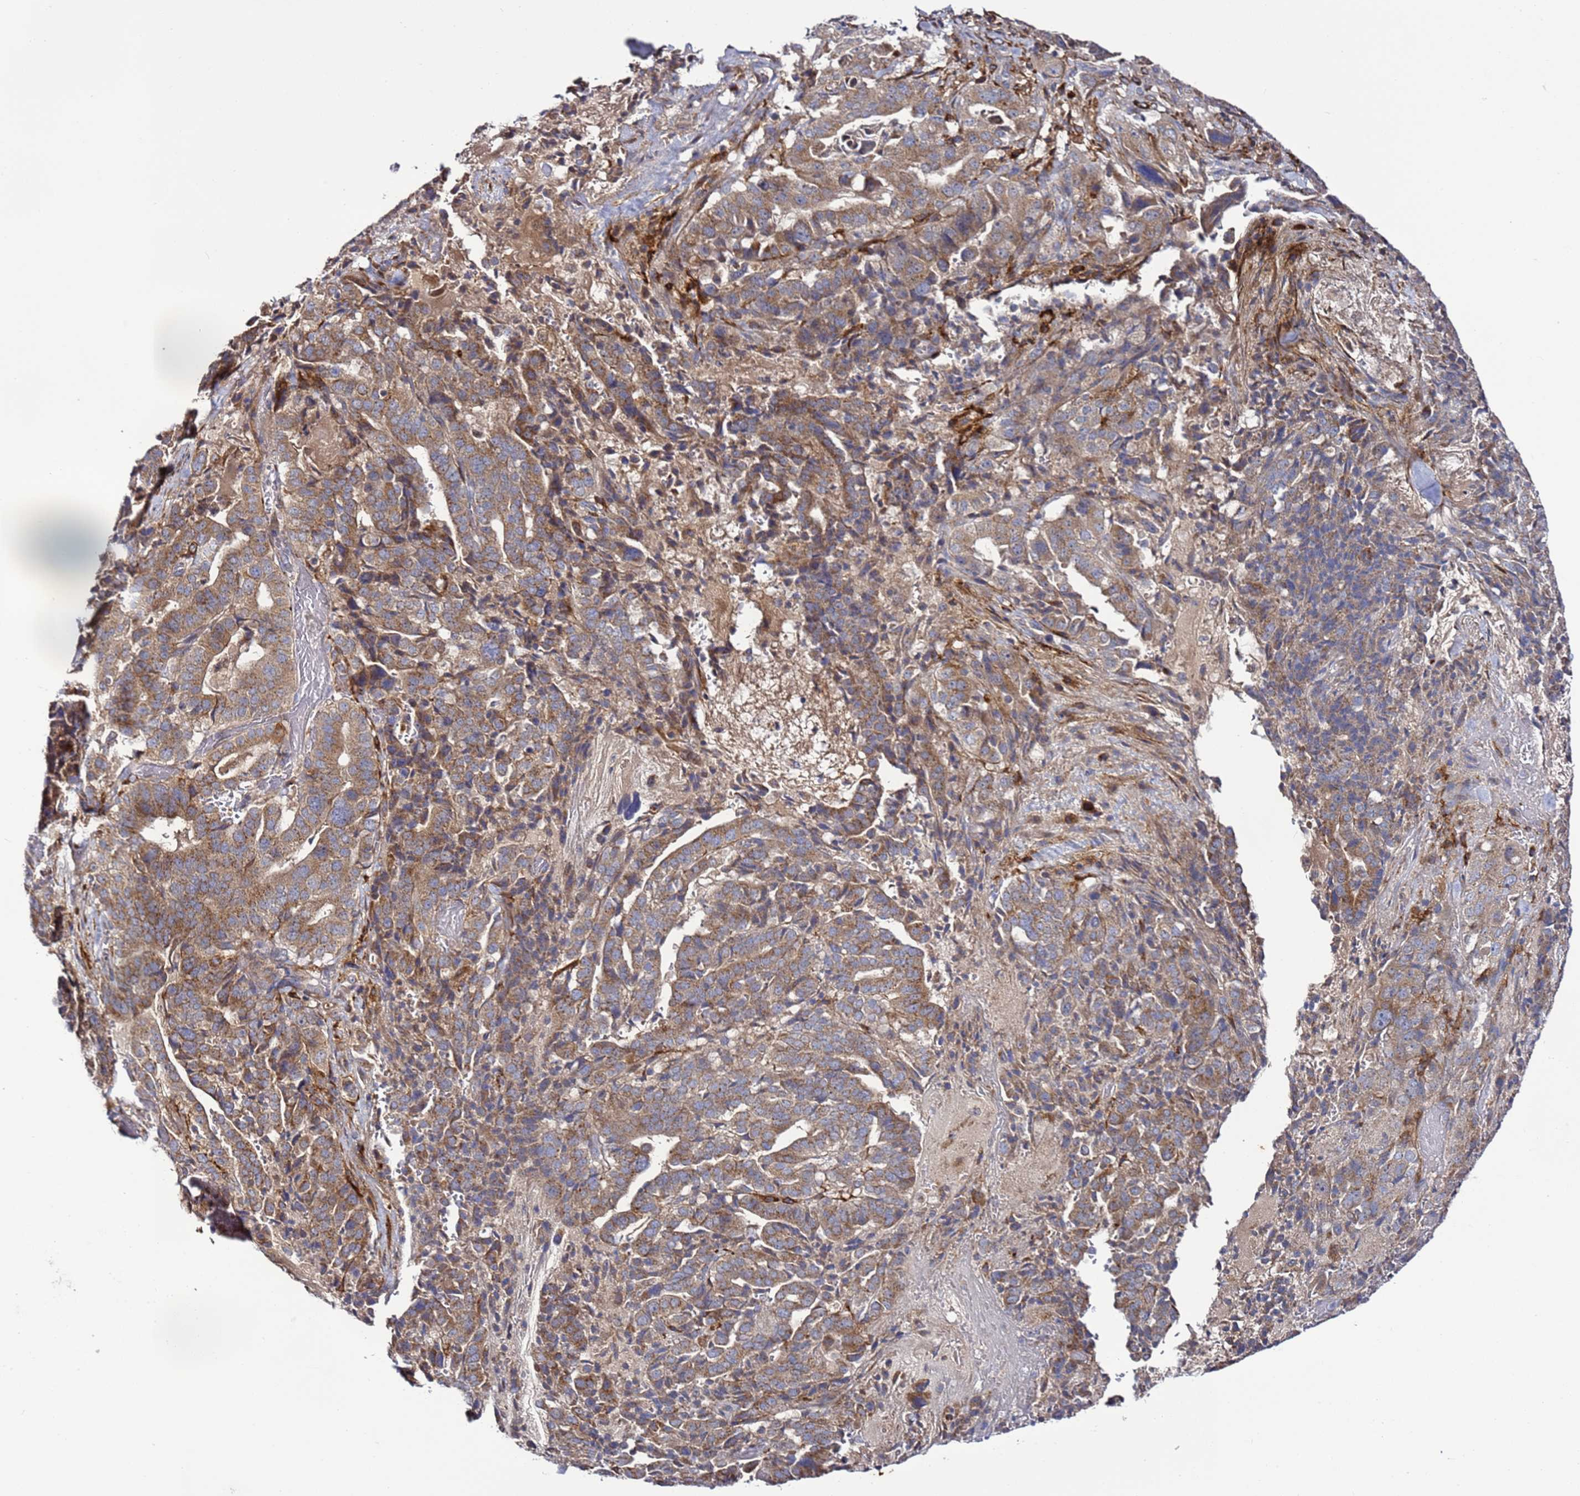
{"staining": {"intensity": "moderate", "quantity": ">75%", "location": "cytoplasmic/membranous"}, "tissue": "stomach cancer", "cell_type": "Tumor cells", "image_type": "cancer", "snomed": [{"axis": "morphology", "description": "Adenocarcinoma, NOS"}, {"axis": "topography", "description": "Stomach"}], "caption": "This micrograph reveals immunohistochemistry staining of adenocarcinoma (stomach), with medium moderate cytoplasmic/membranous positivity in about >75% of tumor cells.", "gene": "TMEM176B", "patient": {"sex": "male", "age": 48}}